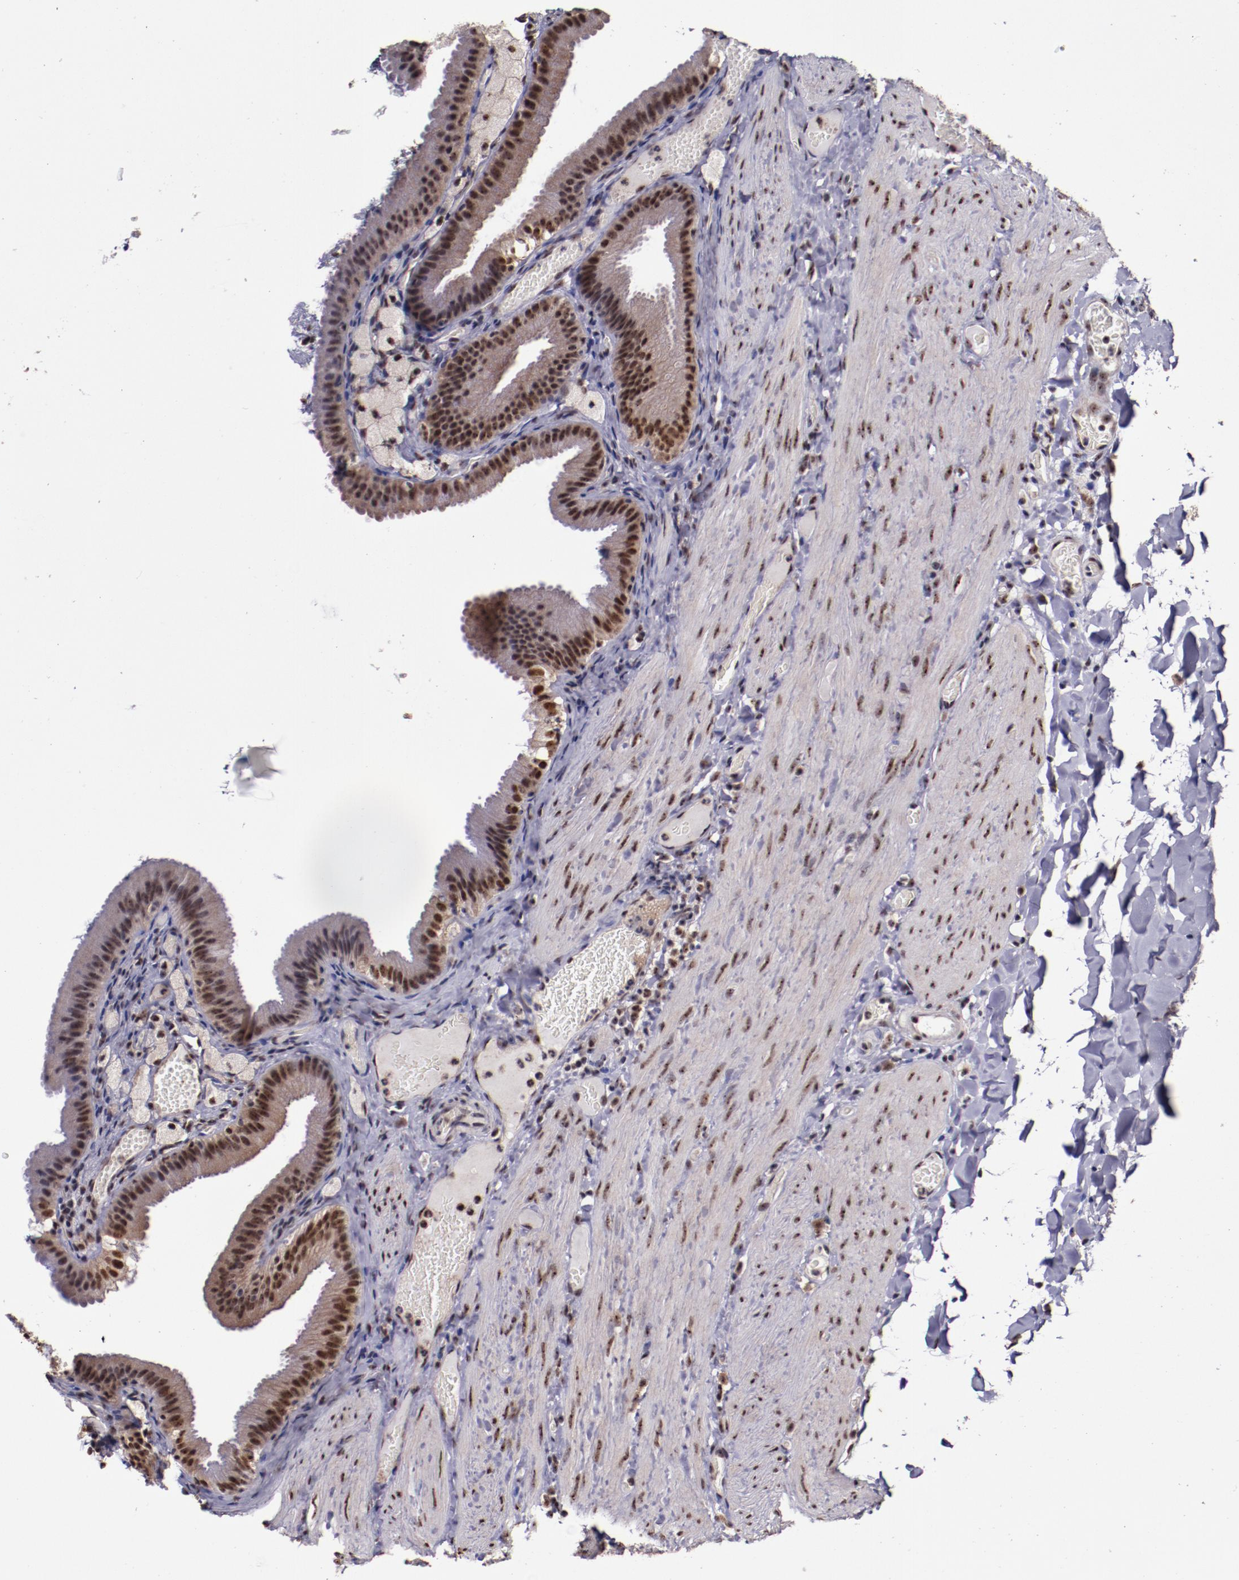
{"staining": {"intensity": "strong", "quantity": ">75%", "location": "cytoplasmic/membranous,nuclear"}, "tissue": "gallbladder", "cell_type": "Glandular cells", "image_type": "normal", "snomed": [{"axis": "morphology", "description": "Normal tissue, NOS"}, {"axis": "topography", "description": "Gallbladder"}], "caption": "An IHC image of unremarkable tissue is shown. Protein staining in brown highlights strong cytoplasmic/membranous,nuclear positivity in gallbladder within glandular cells.", "gene": "CECR2", "patient": {"sex": "female", "age": 24}}